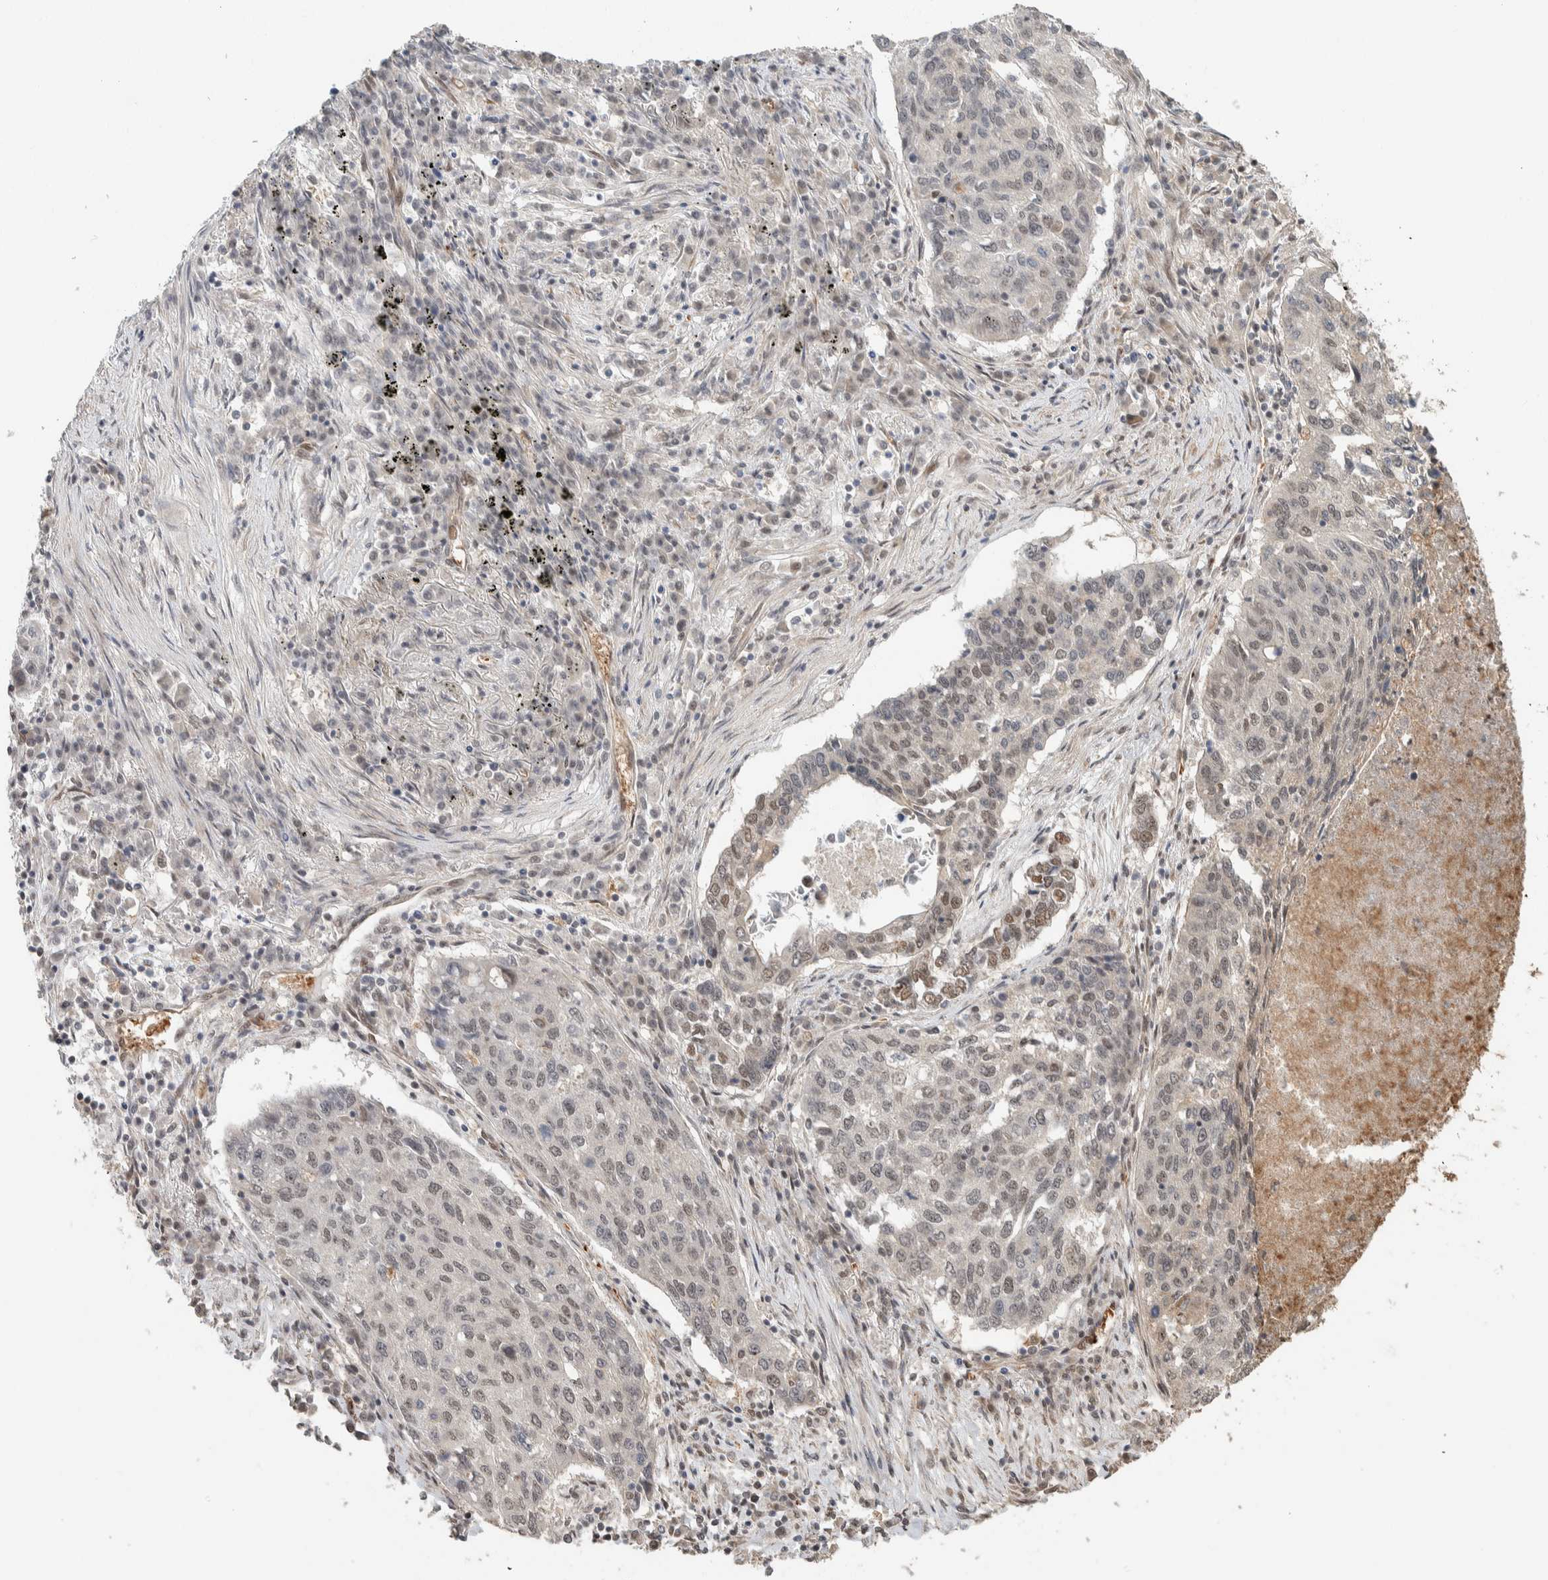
{"staining": {"intensity": "weak", "quantity": "25%-75%", "location": "nuclear"}, "tissue": "lung cancer", "cell_type": "Tumor cells", "image_type": "cancer", "snomed": [{"axis": "morphology", "description": "Squamous cell carcinoma, NOS"}, {"axis": "topography", "description": "Lung"}], "caption": "Lung cancer (squamous cell carcinoma) tissue demonstrates weak nuclear positivity in approximately 25%-75% of tumor cells, visualized by immunohistochemistry.", "gene": "ZBTB2", "patient": {"sex": "female", "age": 63}}